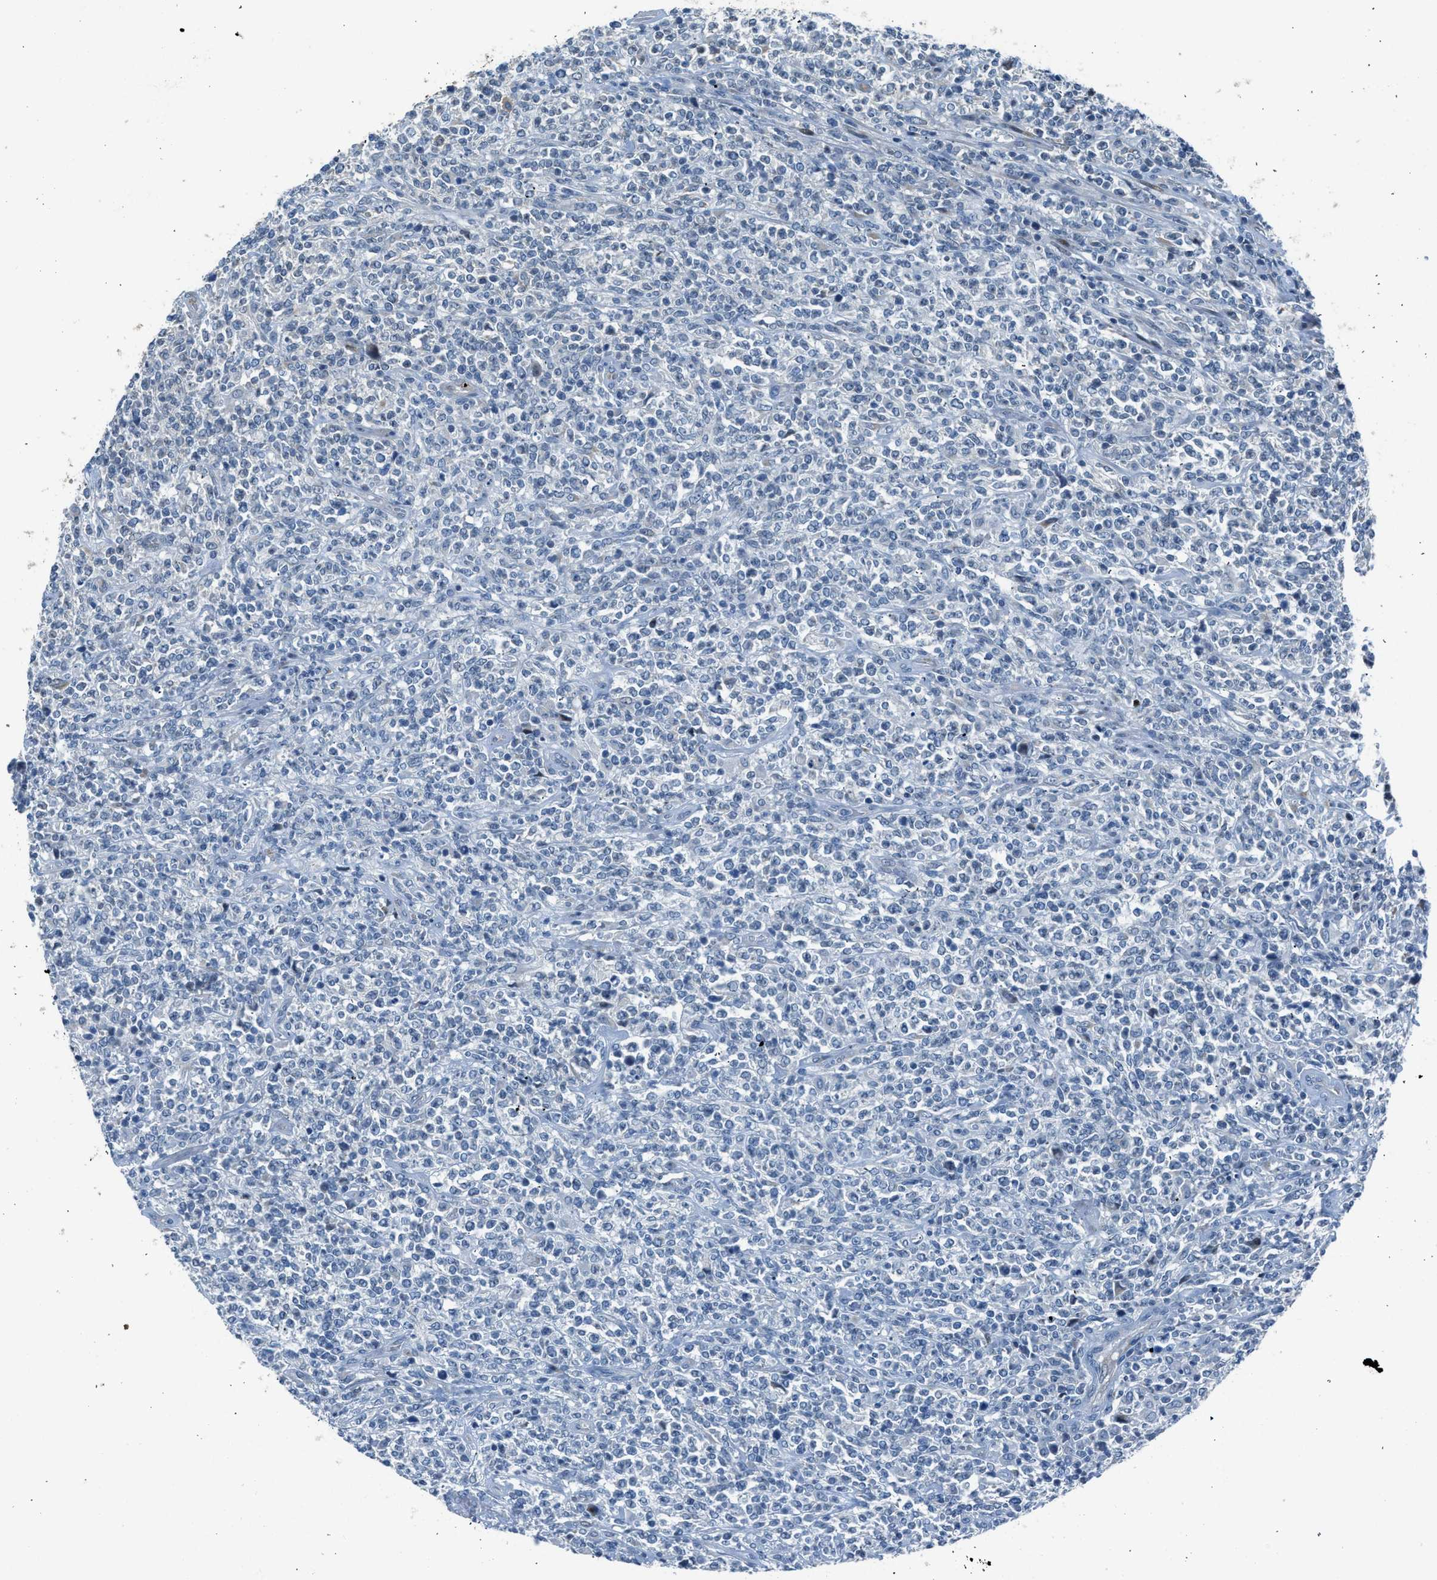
{"staining": {"intensity": "negative", "quantity": "none", "location": "none"}, "tissue": "lymphoma", "cell_type": "Tumor cells", "image_type": "cancer", "snomed": [{"axis": "morphology", "description": "Malignant lymphoma, non-Hodgkin's type, High grade"}, {"axis": "topography", "description": "Soft tissue"}], "caption": "Human lymphoma stained for a protein using immunohistochemistry displays no expression in tumor cells.", "gene": "RNF41", "patient": {"sex": "male", "age": 18}}